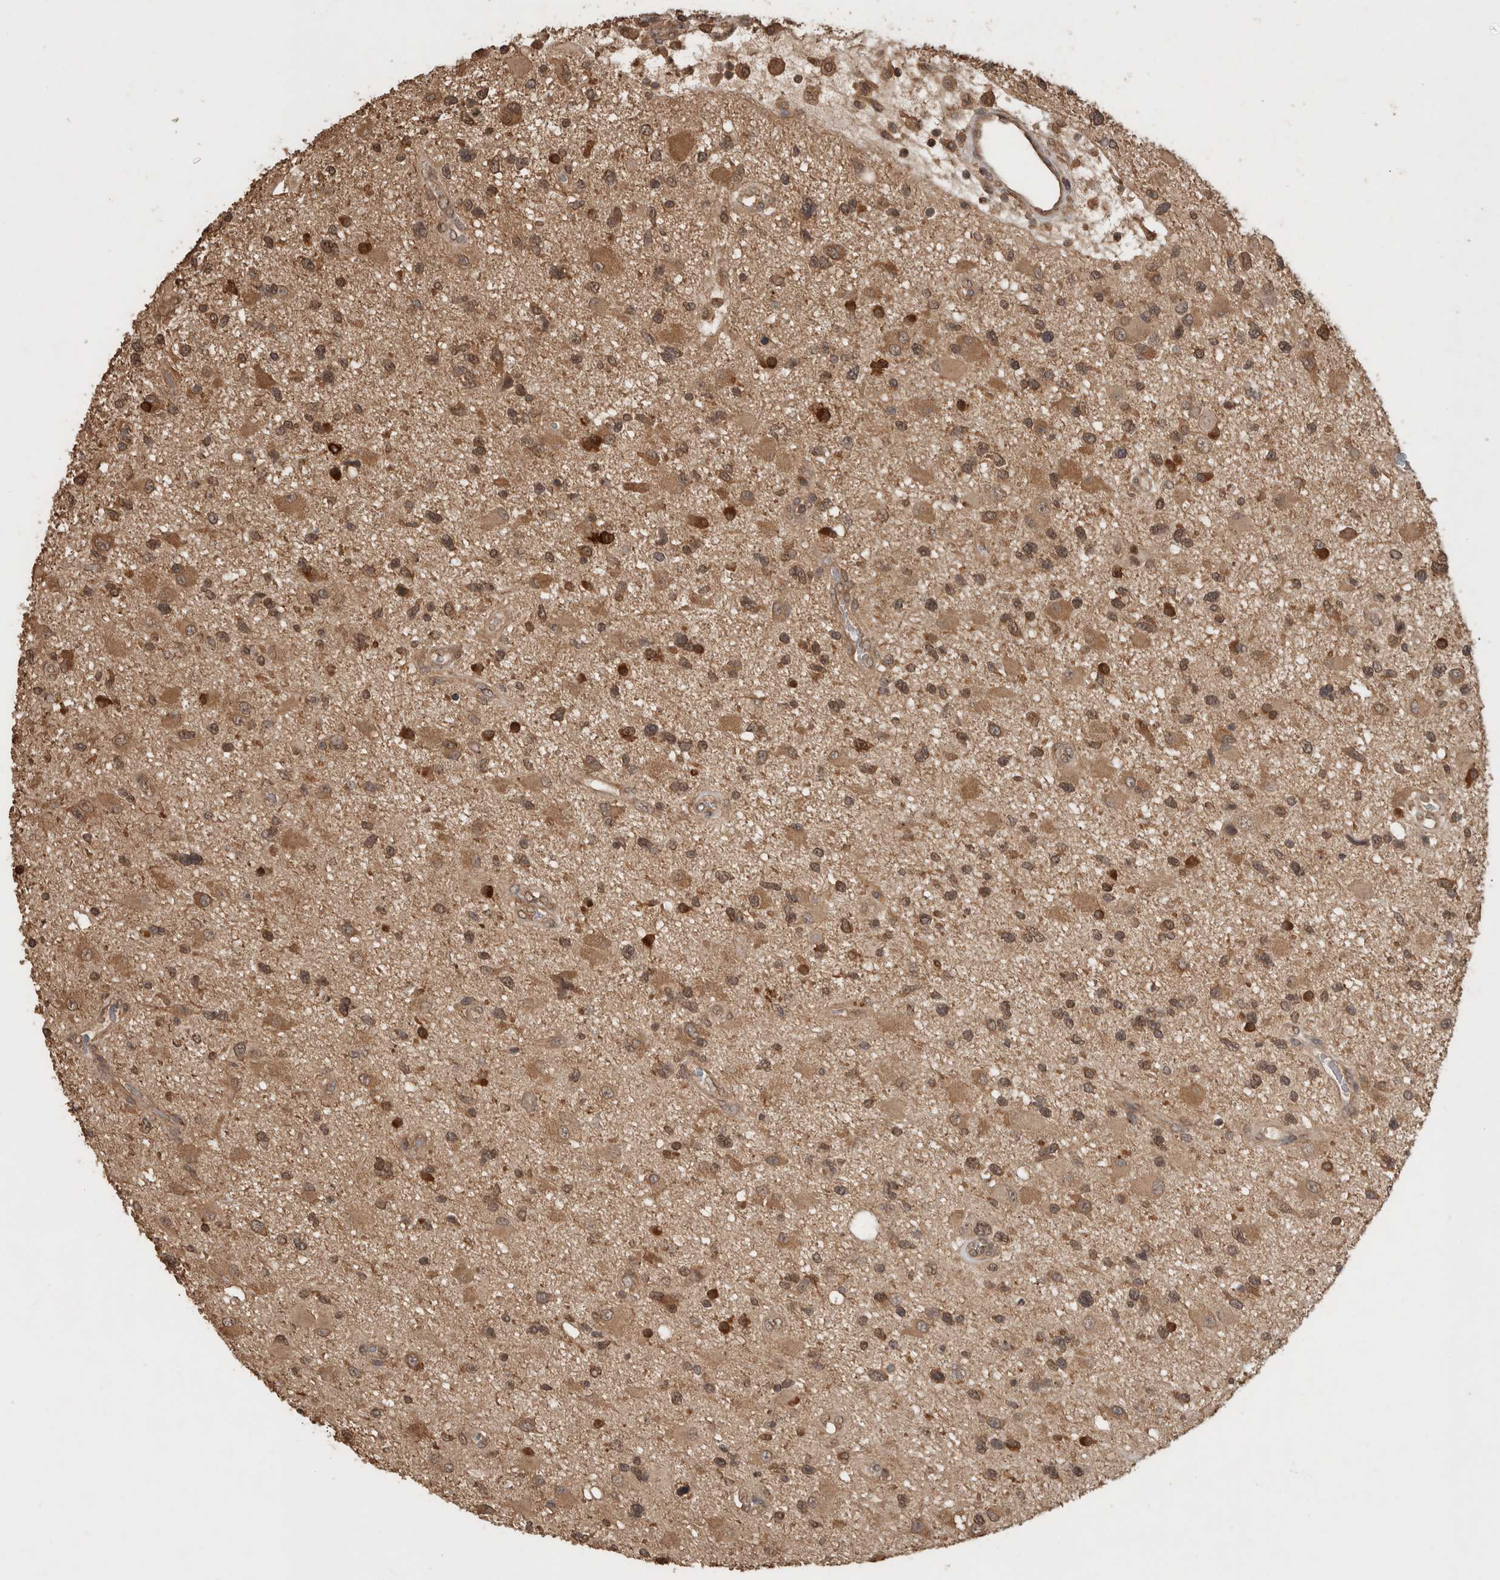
{"staining": {"intensity": "moderate", "quantity": ">75%", "location": "cytoplasmic/membranous,nuclear"}, "tissue": "glioma", "cell_type": "Tumor cells", "image_type": "cancer", "snomed": [{"axis": "morphology", "description": "Glioma, malignant, High grade"}, {"axis": "topography", "description": "Brain"}], "caption": "High-magnification brightfield microscopy of malignant high-grade glioma stained with DAB (3,3'-diaminobenzidine) (brown) and counterstained with hematoxylin (blue). tumor cells exhibit moderate cytoplasmic/membranous and nuclear staining is present in about>75% of cells. (DAB = brown stain, brightfield microscopy at high magnification).", "gene": "OTUD7B", "patient": {"sex": "male", "age": 33}}